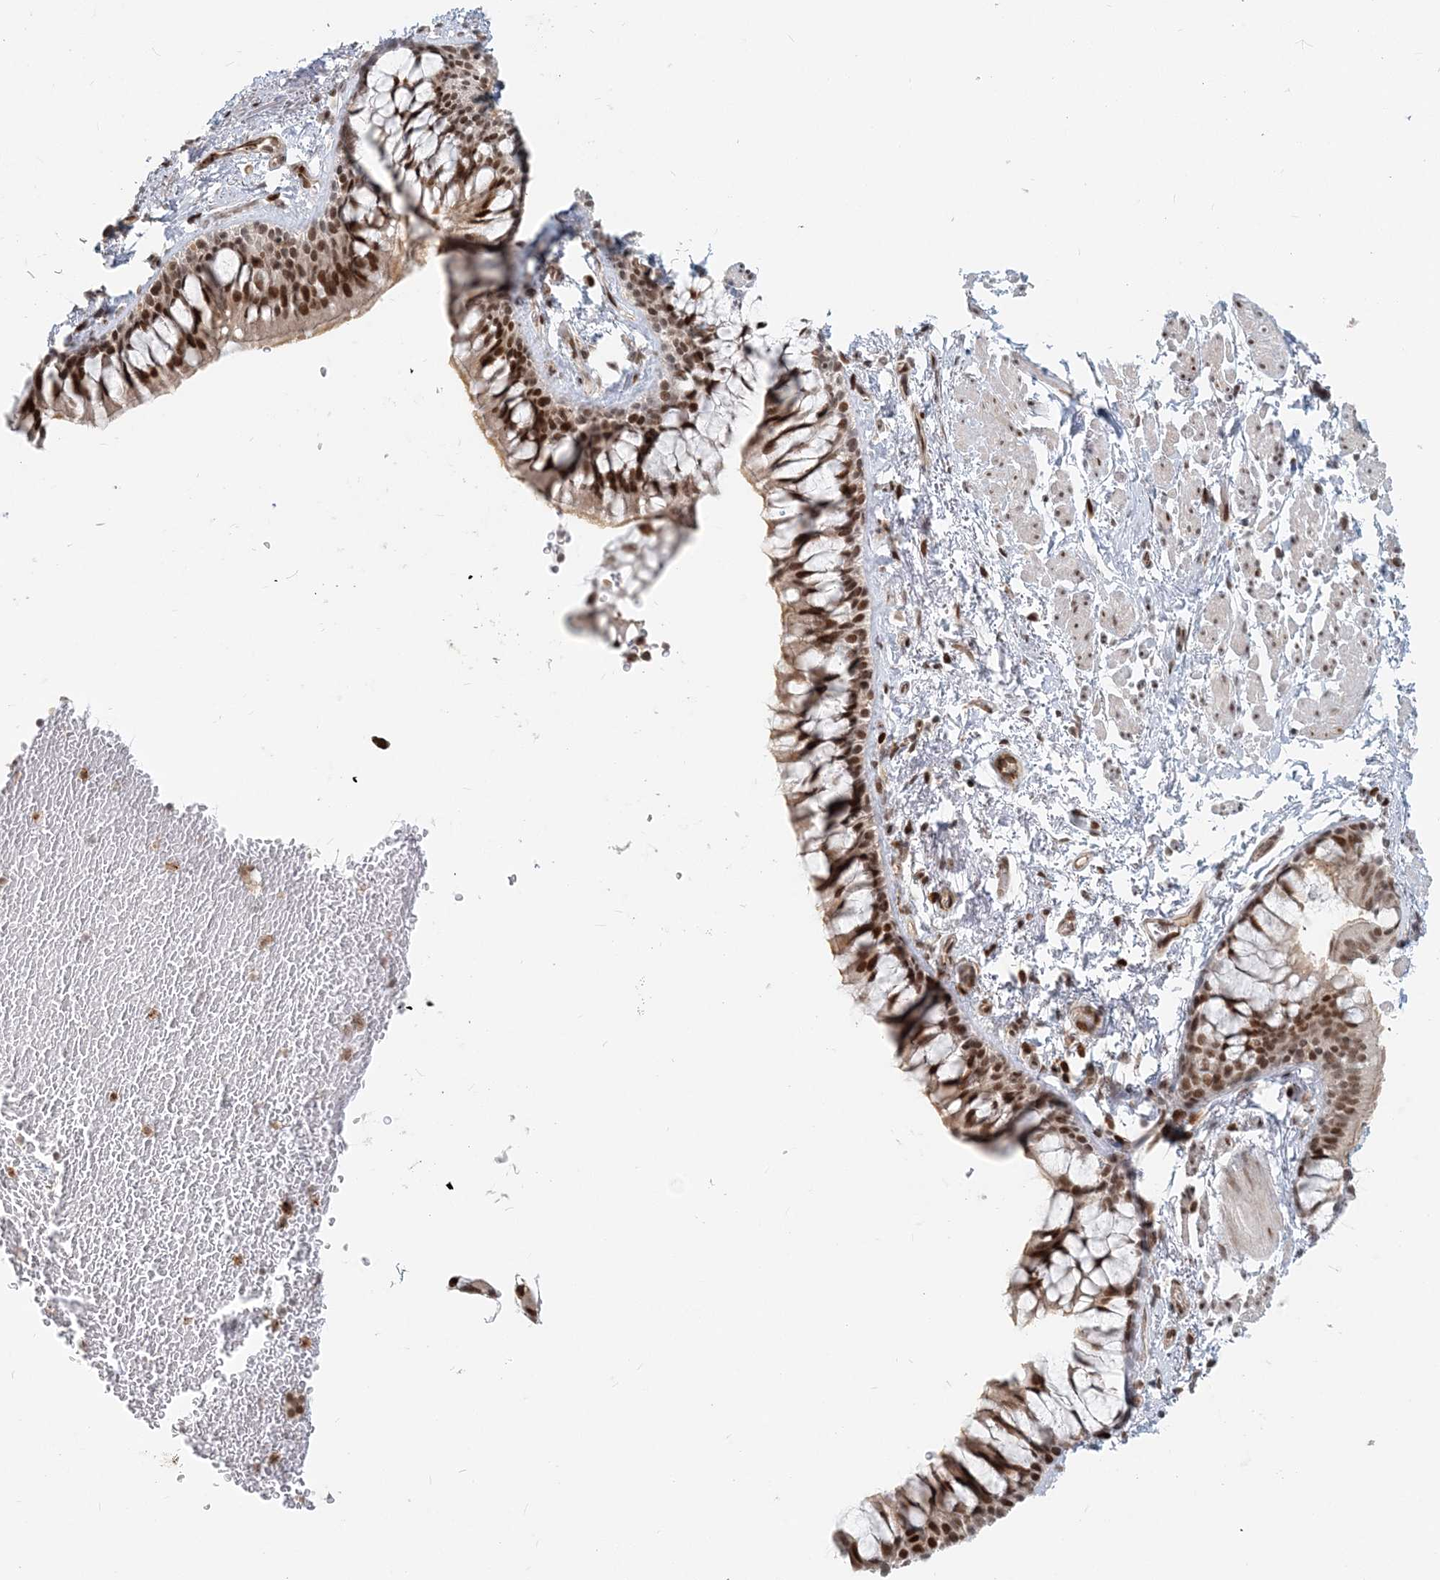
{"staining": {"intensity": "moderate", "quantity": ">75%", "location": "nuclear"}, "tissue": "bronchus", "cell_type": "Respiratory epithelial cells", "image_type": "normal", "snomed": [{"axis": "morphology", "description": "Normal tissue, NOS"}, {"axis": "topography", "description": "Cartilage tissue"}, {"axis": "topography", "description": "Bronchus"}], "caption": "Immunohistochemical staining of benign human bronchus displays moderate nuclear protein positivity in approximately >75% of respiratory epithelial cells. (IHC, brightfield microscopy, high magnification).", "gene": "BAZ1B", "patient": {"sex": "female", "age": 73}}